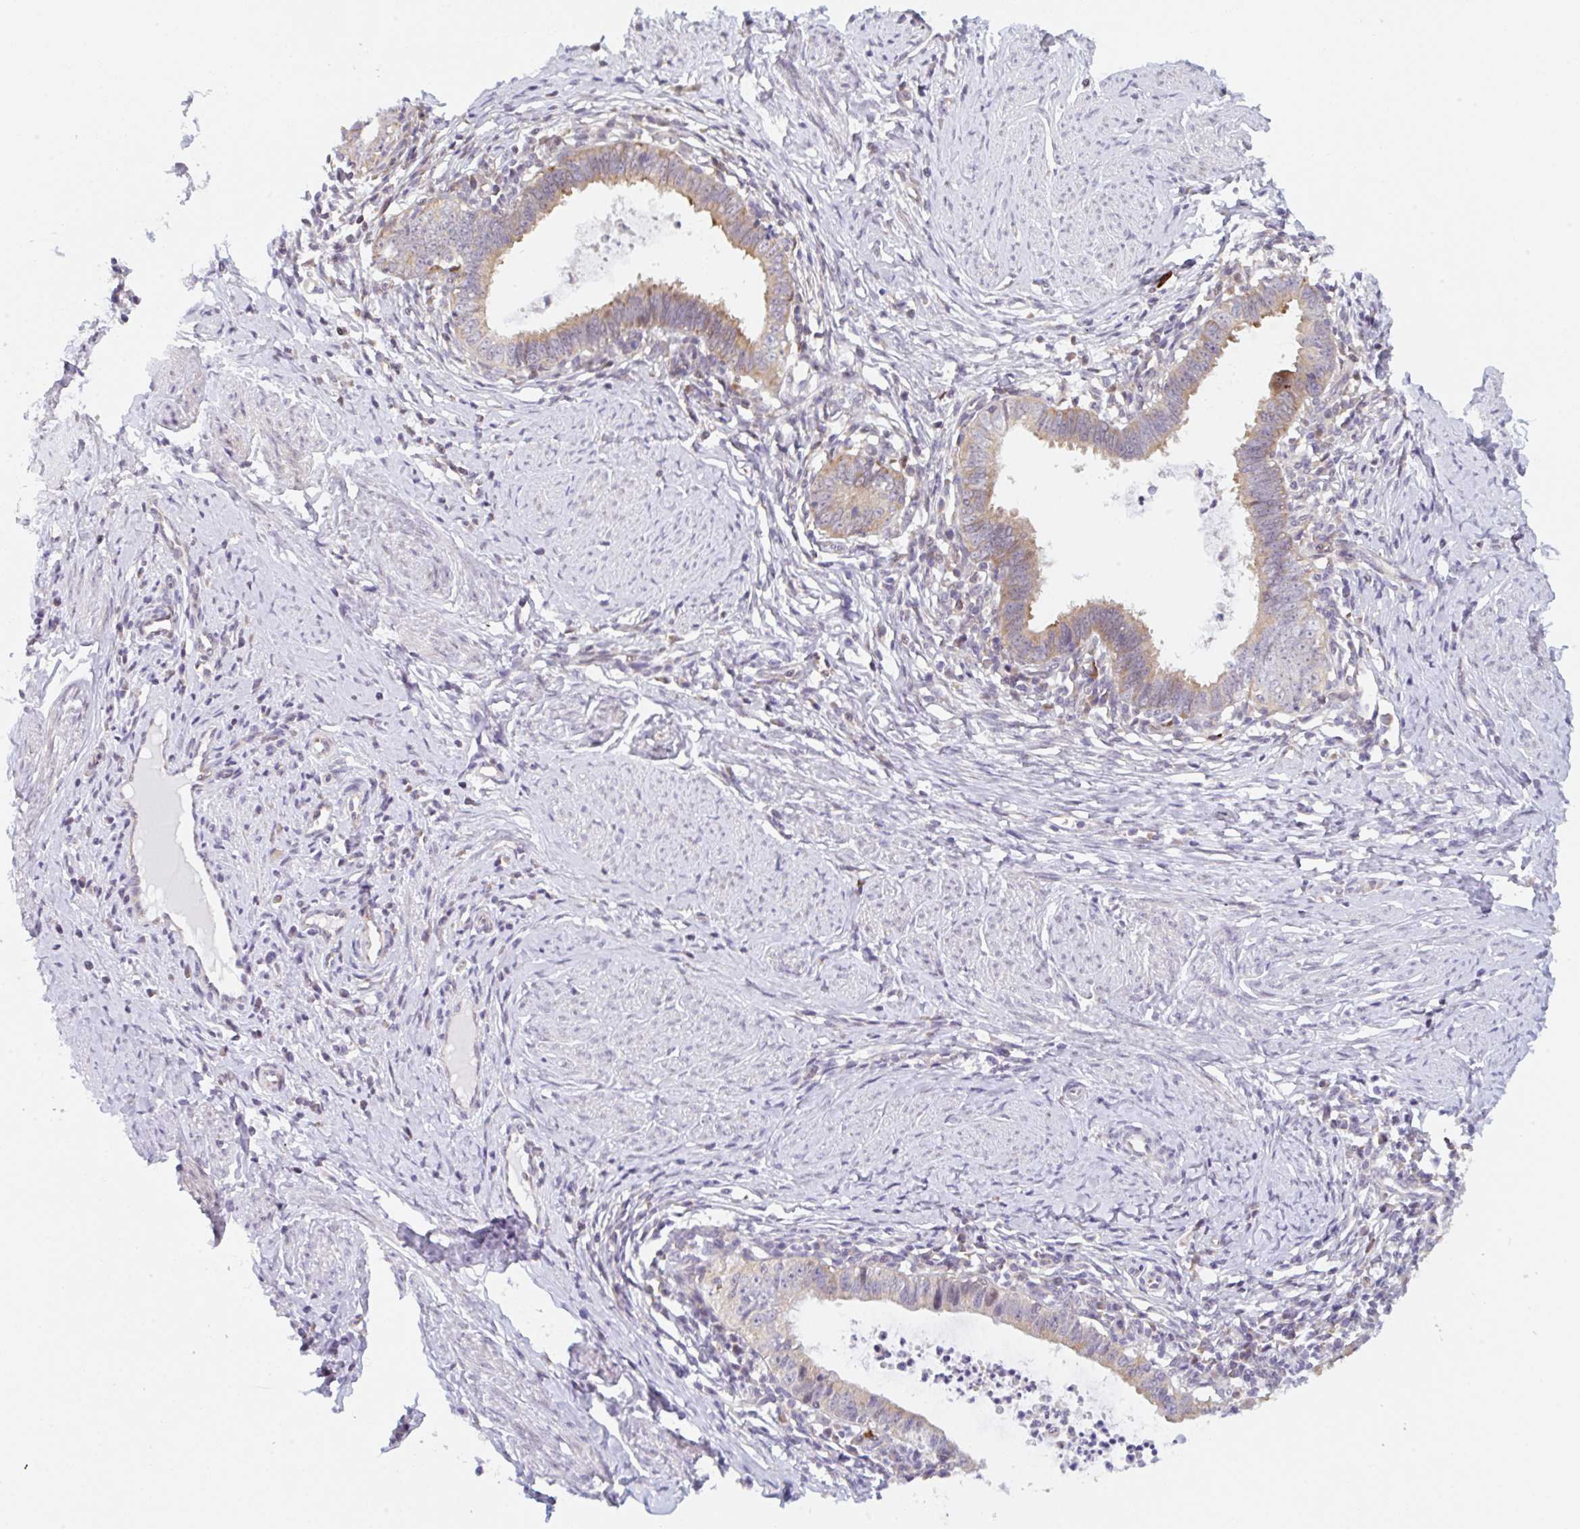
{"staining": {"intensity": "weak", "quantity": "25%-75%", "location": "cytoplasmic/membranous"}, "tissue": "cervical cancer", "cell_type": "Tumor cells", "image_type": "cancer", "snomed": [{"axis": "morphology", "description": "Adenocarcinoma, NOS"}, {"axis": "topography", "description": "Cervix"}], "caption": "Tumor cells display low levels of weak cytoplasmic/membranous expression in about 25%-75% of cells in human cervical cancer (adenocarcinoma).", "gene": "TBPL2", "patient": {"sex": "female", "age": 36}}